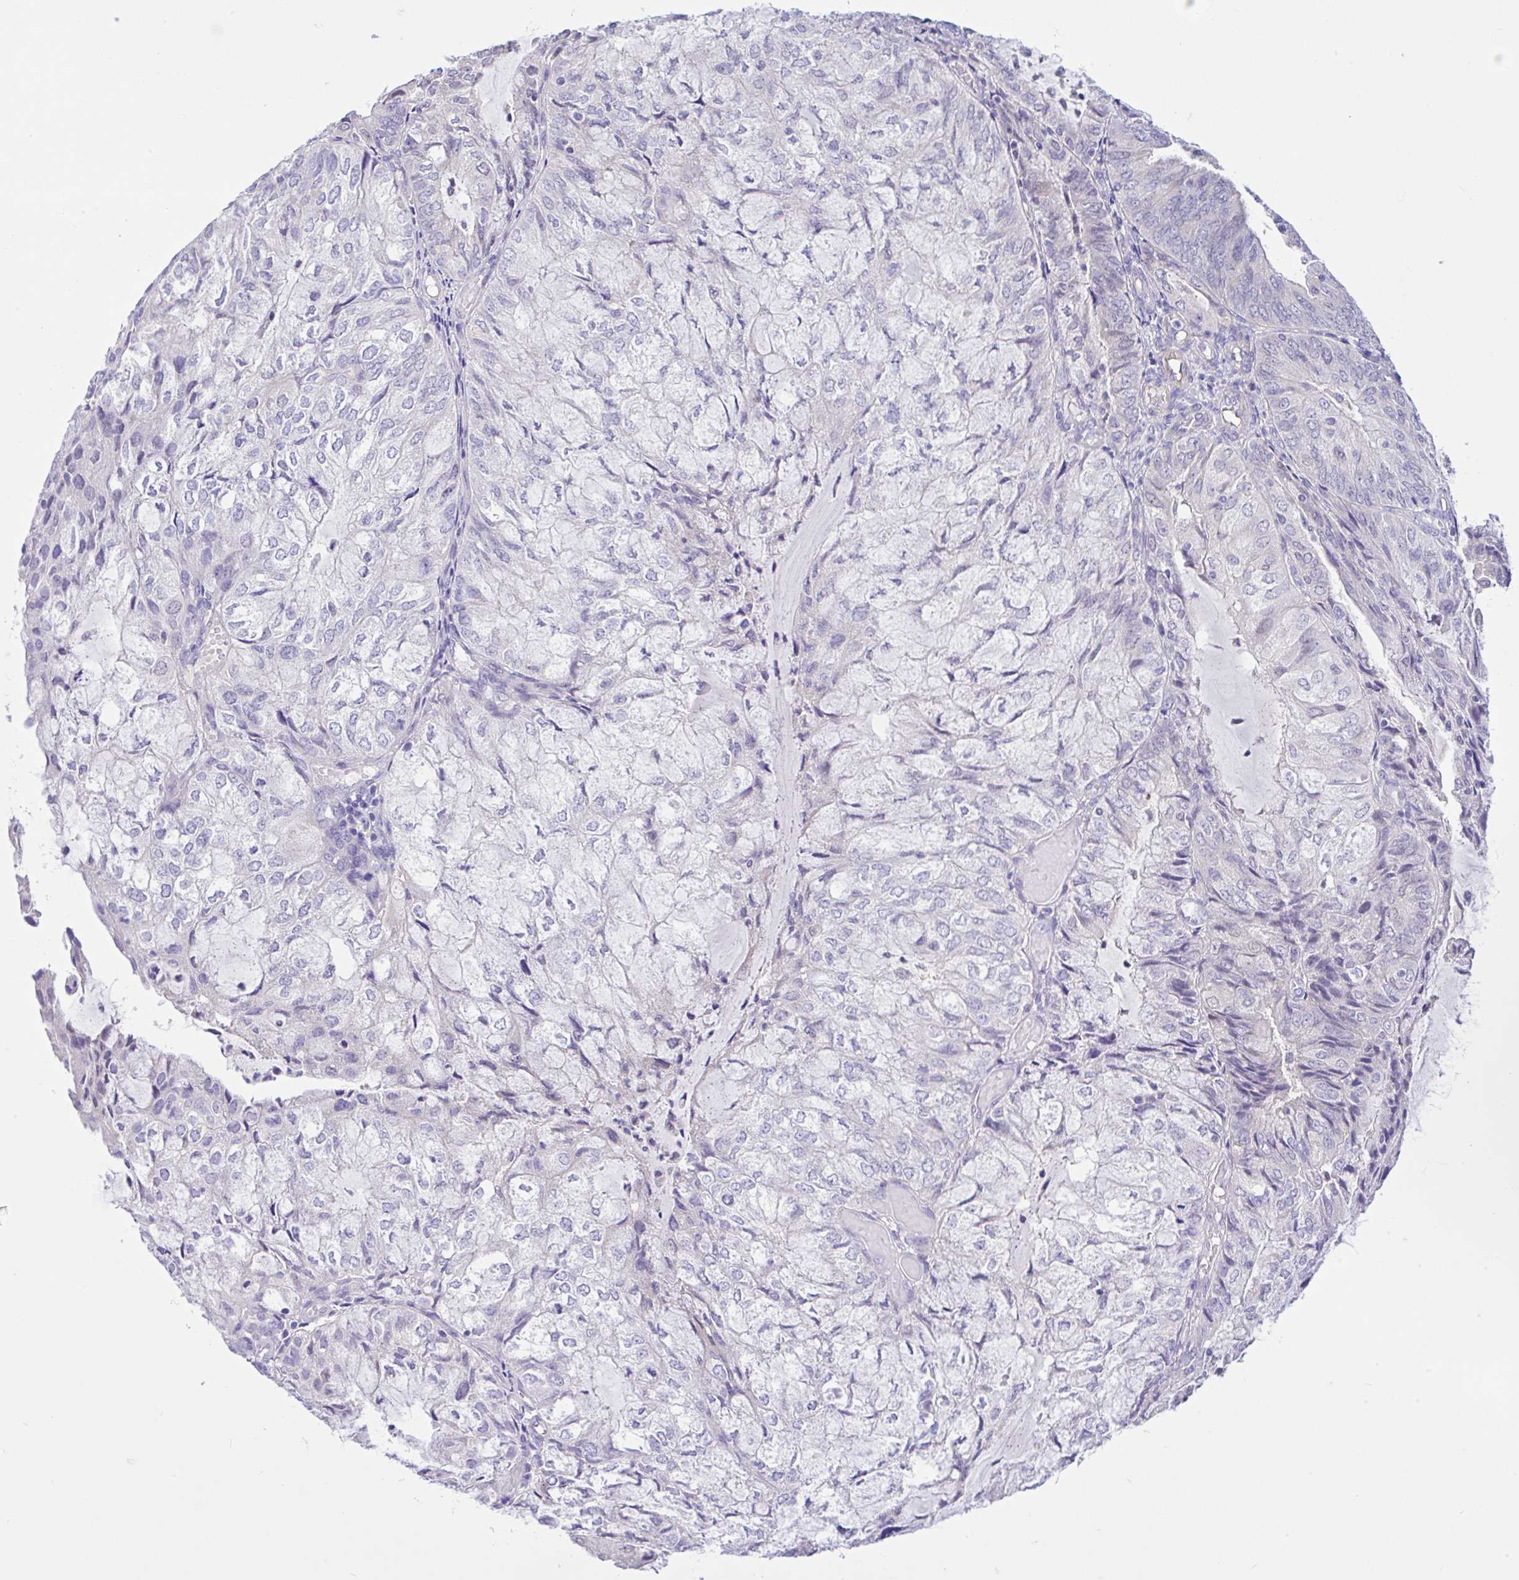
{"staining": {"intensity": "negative", "quantity": "none", "location": "none"}, "tissue": "endometrial cancer", "cell_type": "Tumor cells", "image_type": "cancer", "snomed": [{"axis": "morphology", "description": "Adenocarcinoma, NOS"}, {"axis": "topography", "description": "Endometrium"}], "caption": "IHC of human endometrial cancer (adenocarcinoma) displays no staining in tumor cells.", "gene": "ANO4", "patient": {"sex": "female", "age": 81}}